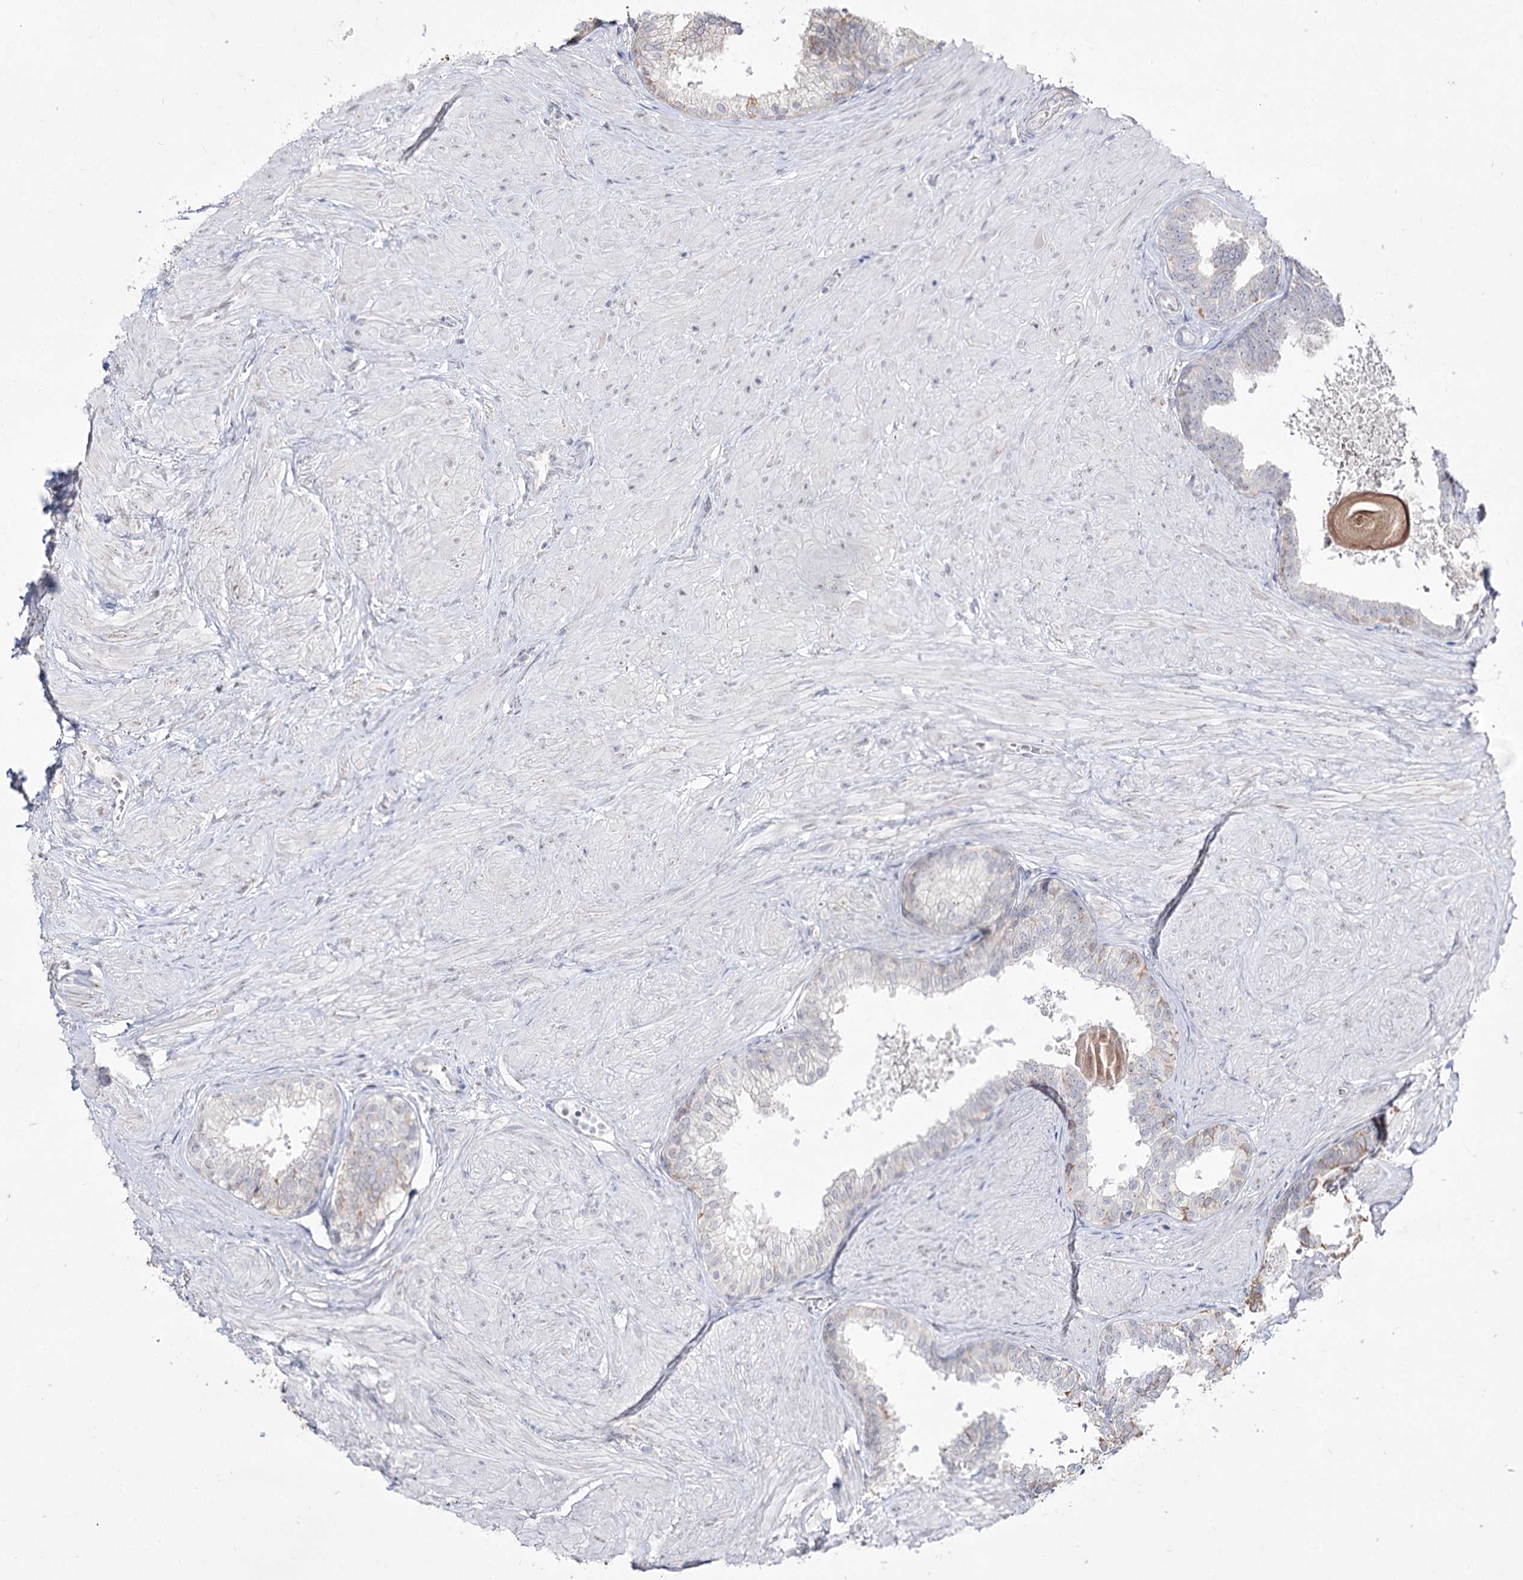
{"staining": {"intensity": "moderate", "quantity": "<25%", "location": "cytoplasmic/membranous"}, "tissue": "prostate", "cell_type": "Glandular cells", "image_type": "normal", "snomed": [{"axis": "morphology", "description": "Normal tissue, NOS"}, {"axis": "topography", "description": "Prostate"}], "caption": "This image displays immunohistochemistry (IHC) staining of benign prostate, with low moderate cytoplasmic/membranous positivity in approximately <25% of glandular cells.", "gene": "DDX50", "patient": {"sex": "male", "age": 48}}